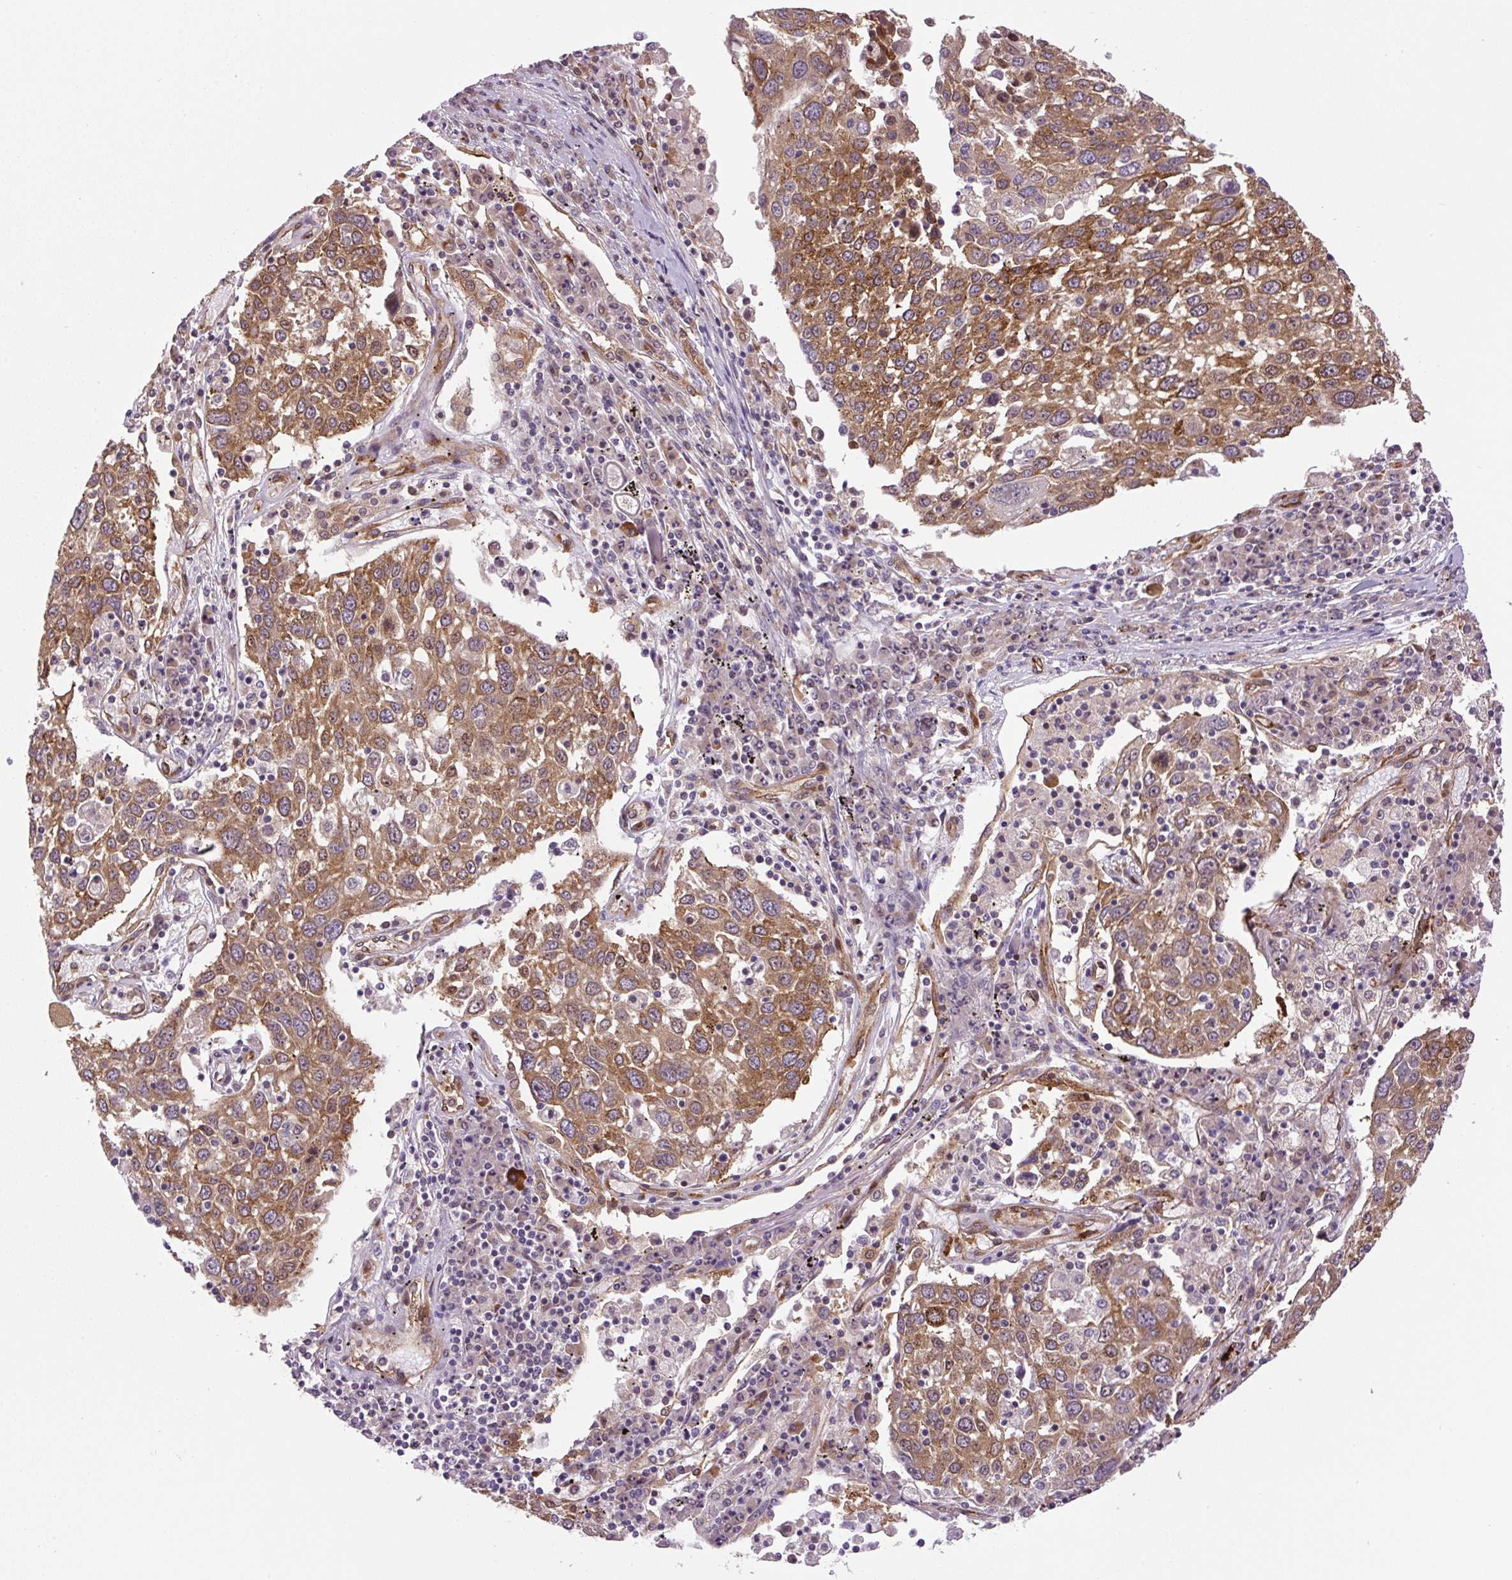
{"staining": {"intensity": "moderate", "quantity": ">75%", "location": "cytoplasmic/membranous"}, "tissue": "lung cancer", "cell_type": "Tumor cells", "image_type": "cancer", "snomed": [{"axis": "morphology", "description": "Squamous cell carcinoma, NOS"}, {"axis": "topography", "description": "Lung"}], "caption": "Immunohistochemistry (DAB (3,3'-diaminobenzidine)) staining of human squamous cell carcinoma (lung) demonstrates moderate cytoplasmic/membranous protein staining in approximately >75% of tumor cells. The protein of interest is shown in brown color, while the nuclei are stained blue.", "gene": "SEPTIN10", "patient": {"sex": "male", "age": 65}}